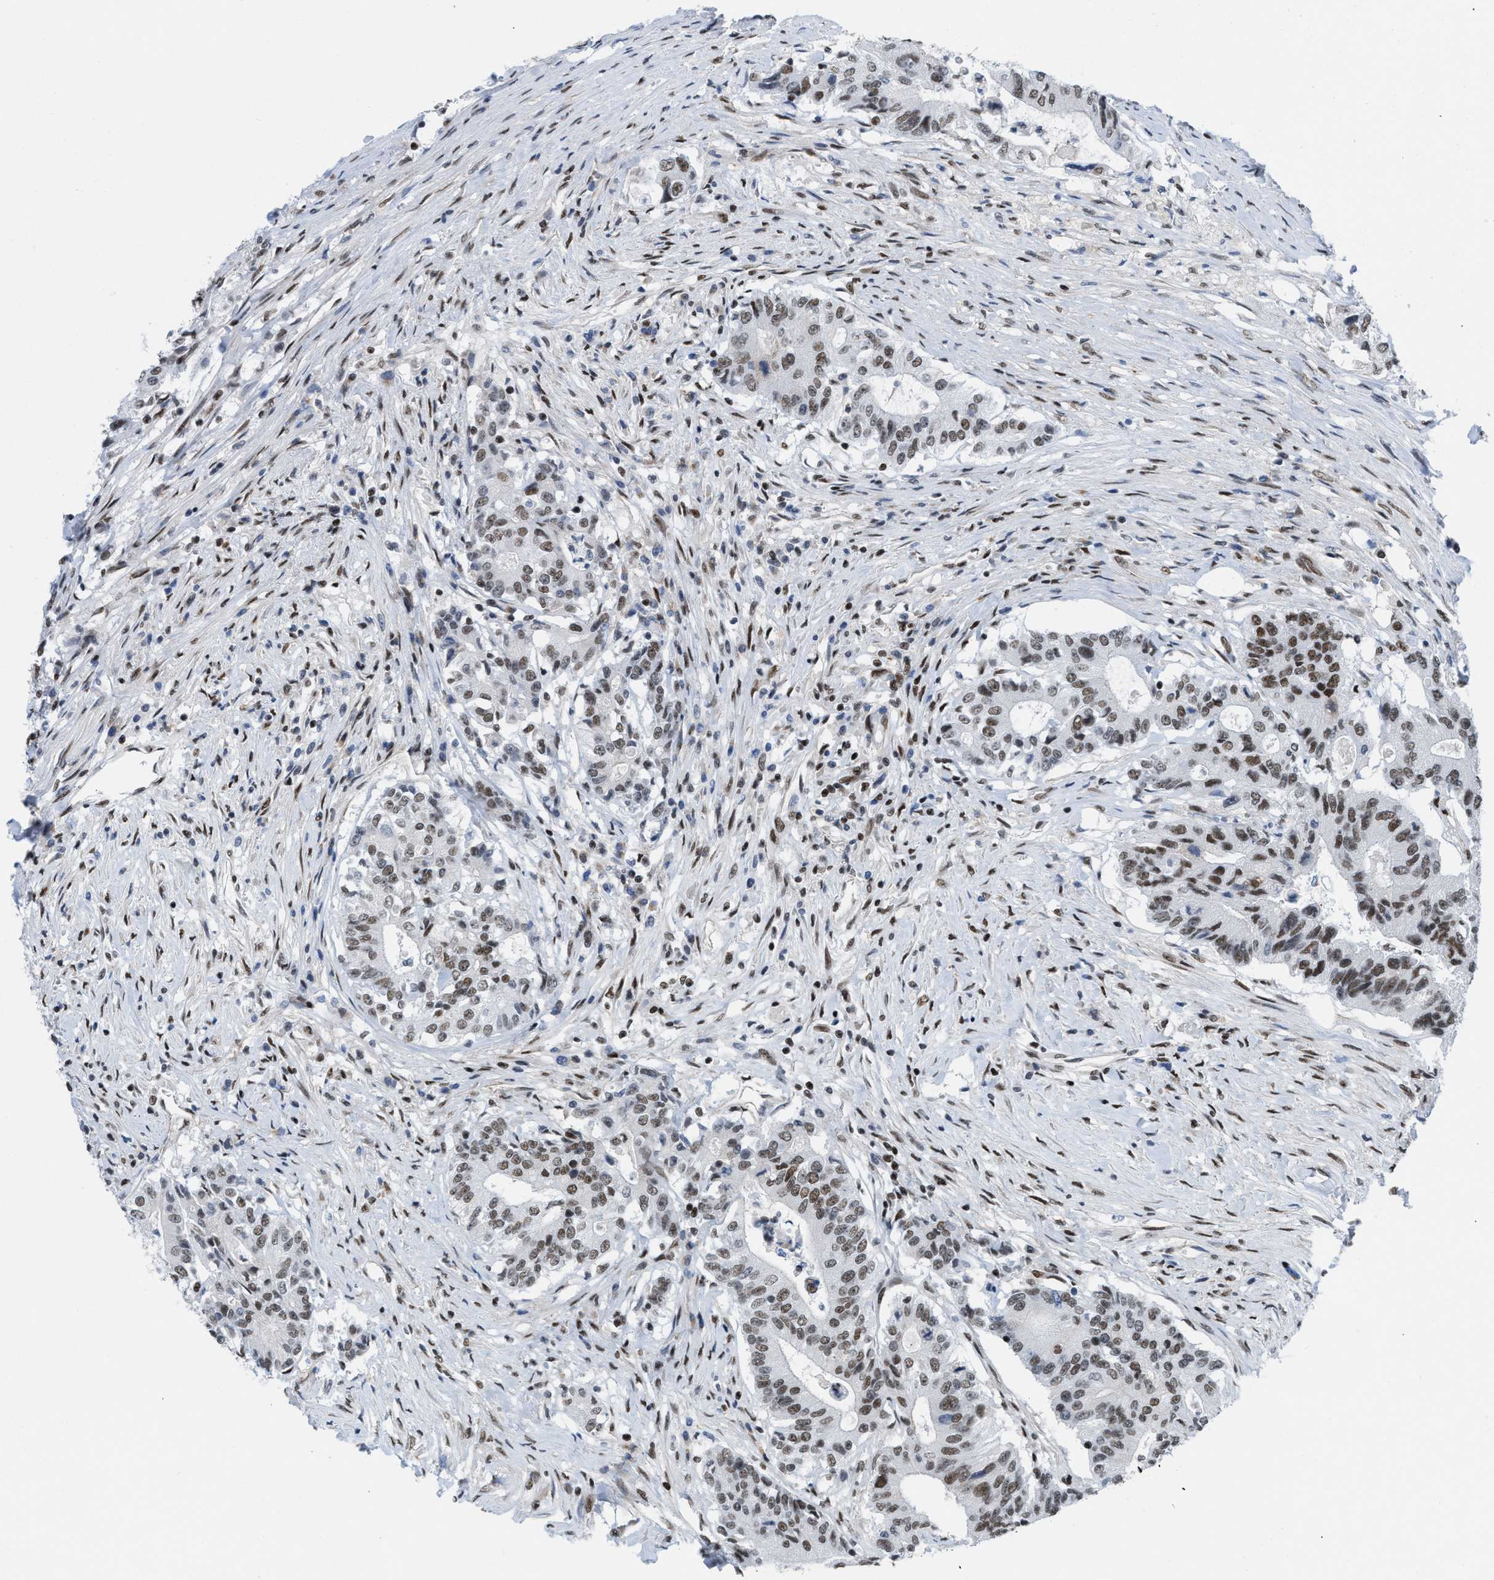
{"staining": {"intensity": "moderate", "quantity": "25%-75%", "location": "nuclear"}, "tissue": "colorectal cancer", "cell_type": "Tumor cells", "image_type": "cancer", "snomed": [{"axis": "morphology", "description": "Adenocarcinoma, NOS"}, {"axis": "topography", "description": "Colon"}], "caption": "Brown immunohistochemical staining in colorectal adenocarcinoma shows moderate nuclear staining in about 25%-75% of tumor cells.", "gene": "MIER1", "patient": {"sex": "female", "age": 77}}